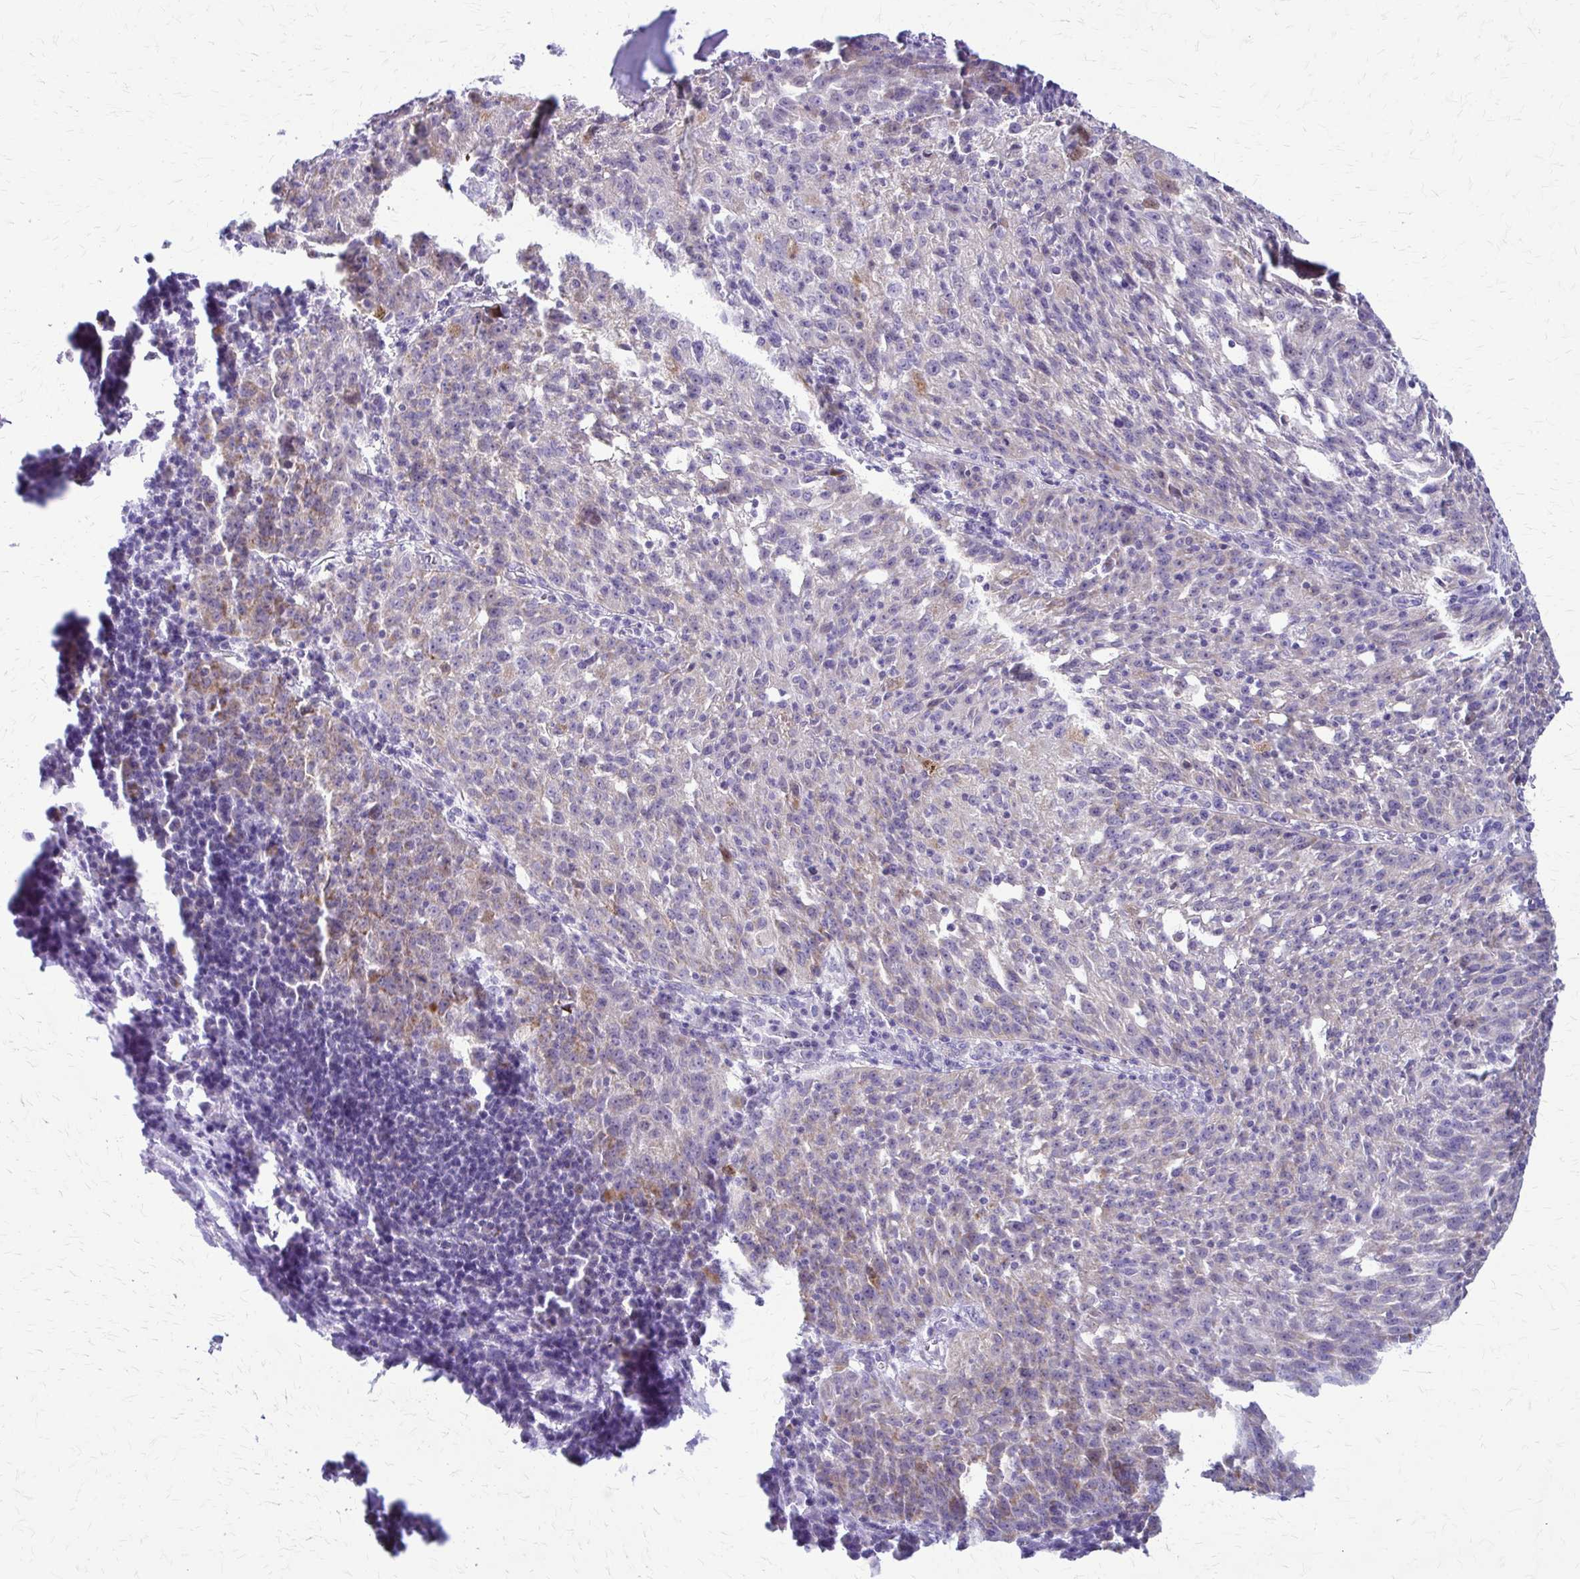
{"staining": {"intensity": "weak", "quantity": "<25%", "location": "cytoplasmic/membranous"}, "tissue": "lung cancer", "cell_type": "Tumor cells", "image_type": "cancer", "snomed": [{"axis": "morphology", "description": "Squamous cell carcinoma, NOS"}, {"axis": "morphology", "description": "Squamous cell carcinoma, metastatic, NOS"}, {"axis": "topography", "description": "Bronchus"}, {"axis": "topography", "description": "Lung"}], "caption": "There is no significant expression in tumor cells of lung cancer.", "gene": "SAMD13", "patient": {"sex": "male", "age": 62}}